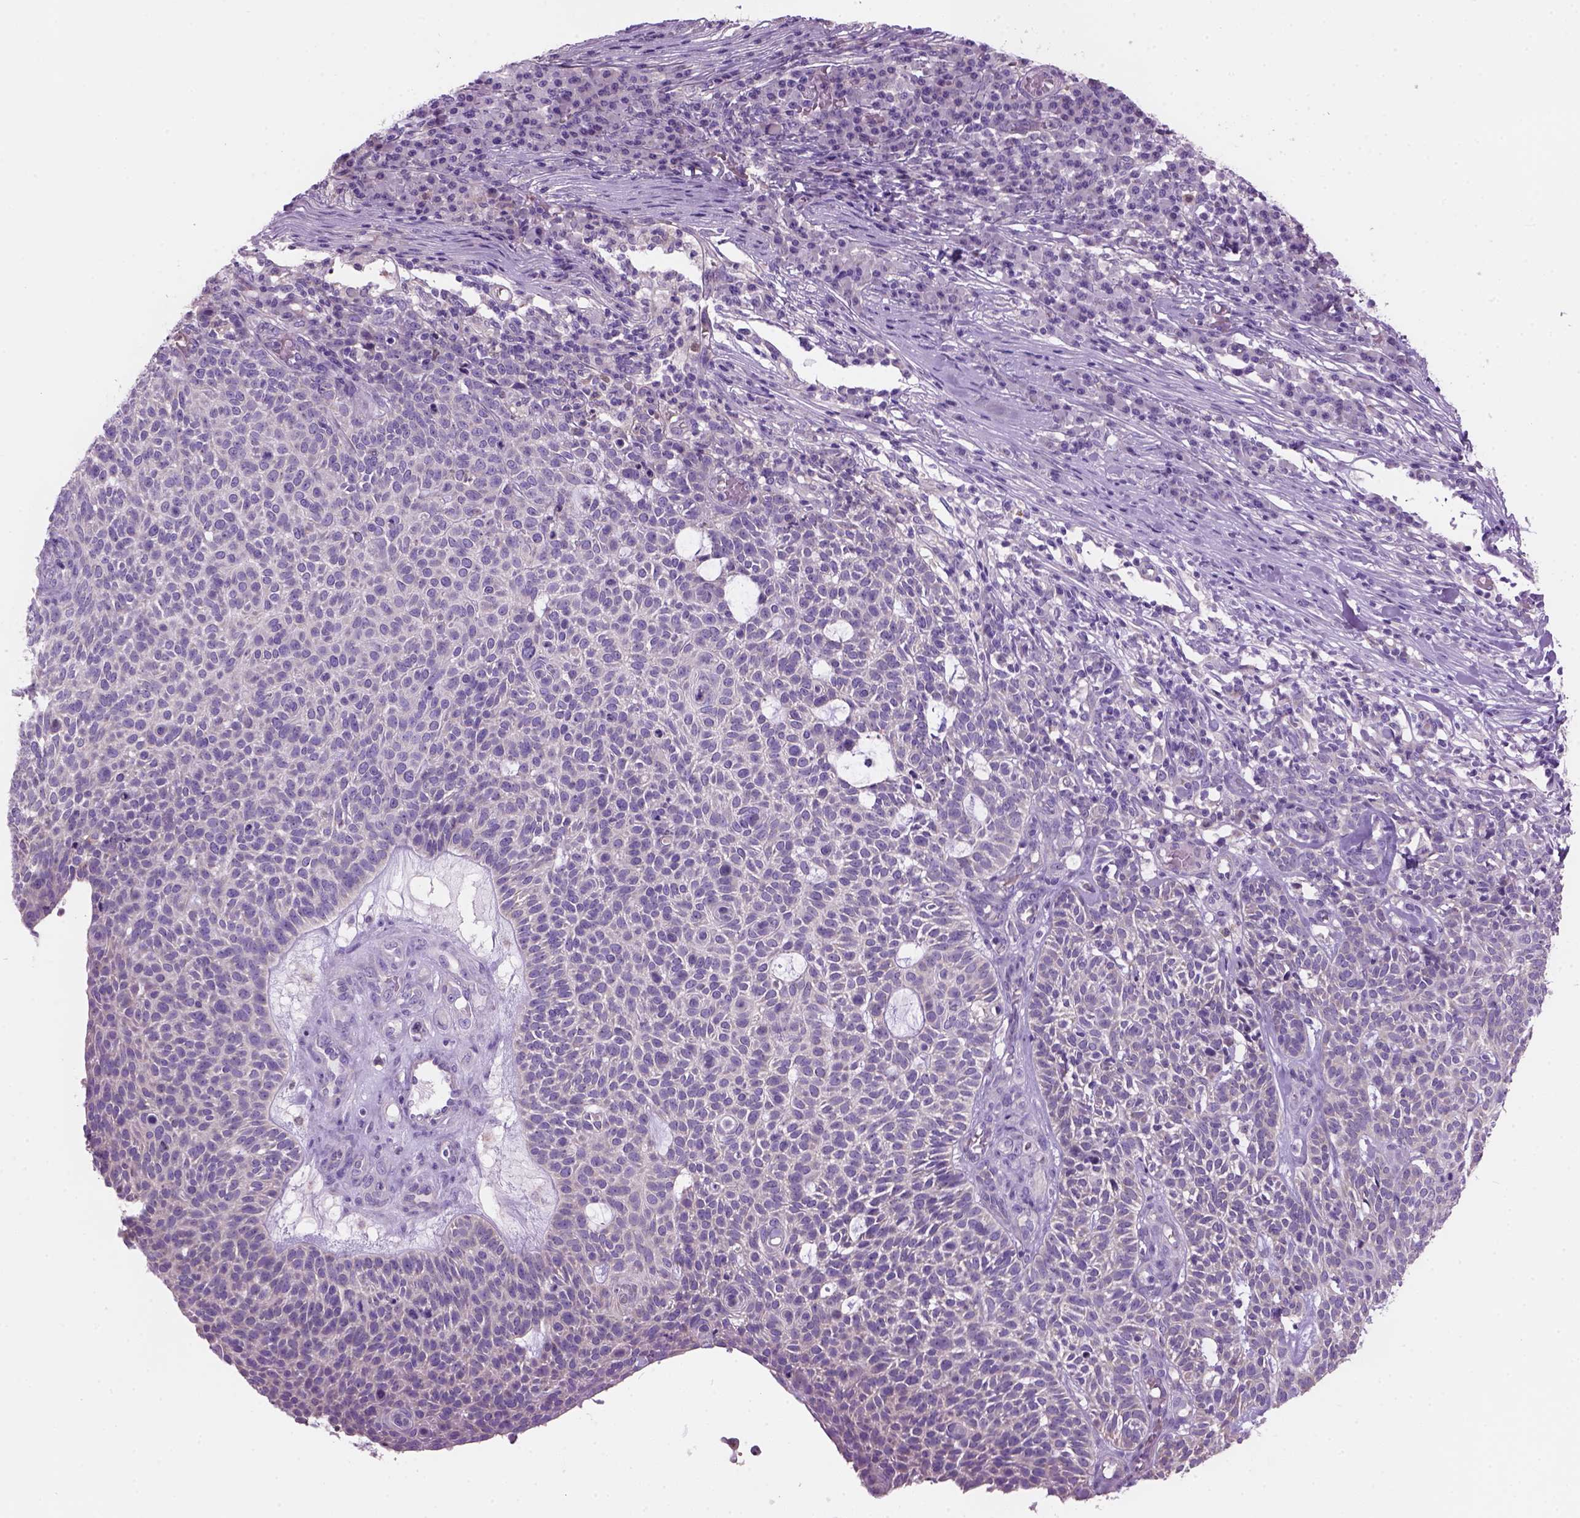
{"staining": {"intensity": "negative", "quantity": "none", "location": "none"}, "tissue": "skin cancer", "cell_type": "Tumor cells", "image_type": "cancer", "snomed": [{"axis": "morphology", "description": "Squamous cell carcinoma, NOS"}, {"axis": "topography", "description": "Skin"}], "caption": "This is a histopathology image of immunohistochemistry staining of skin cancer (squamous cell carcinoma), which shows no staining in tumor cells.", "gene": "CD84", "patient": {"sex": "female", "age": 90}}